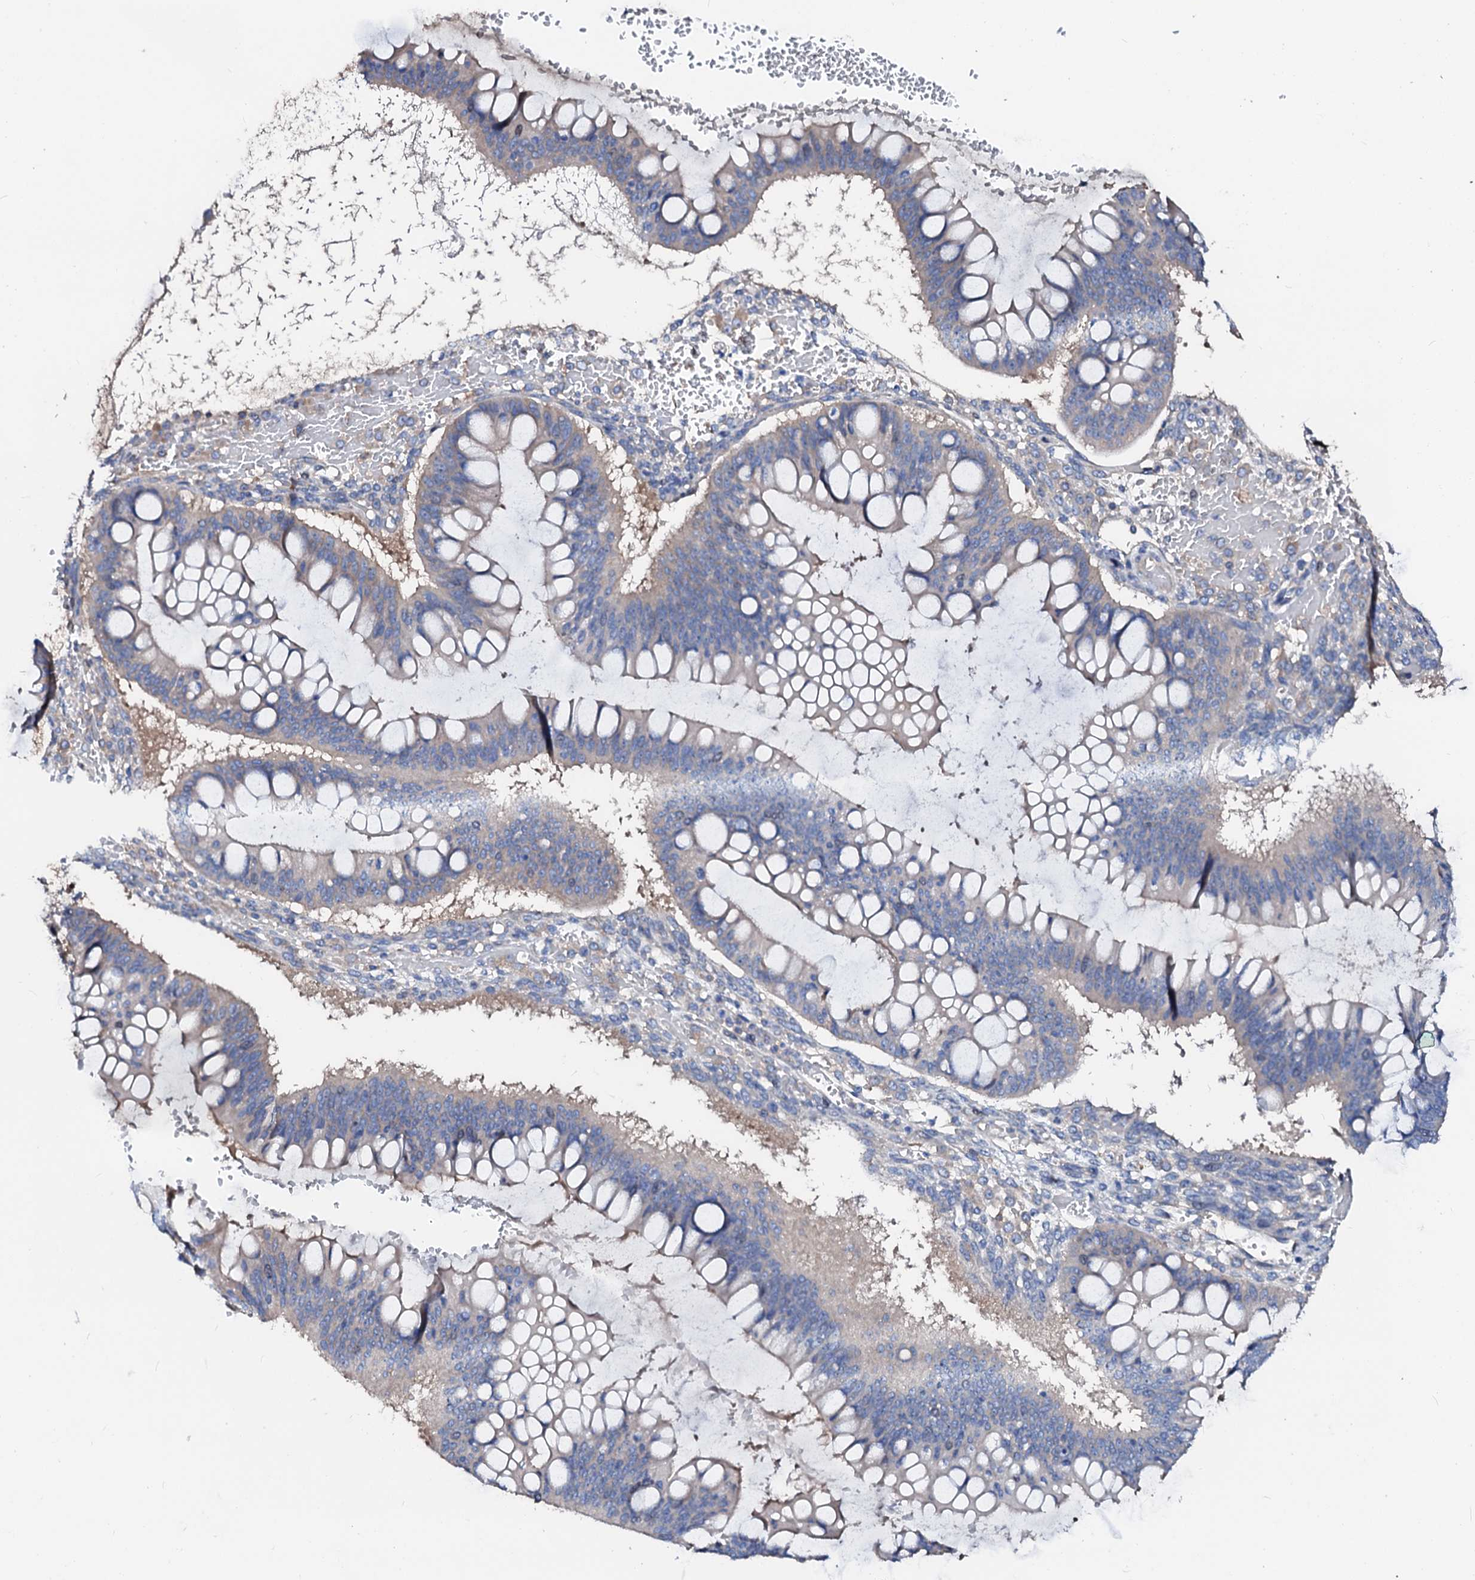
{"staining": {"intensity": "weak", "quantity": "<25%", "location": "cytoplasmic/membranous"}, "tissue": "ovarian cancer", "cell_type": "Tumor cells", "image_type": "cancer", "snomed": [{"axis": "morphology", "description": "Cystadenocarcinoma, mucinous, NOS"}, {"axis": "topography", "description": "Ovary"}], "caption": "Immunohistochemical staining of mucinous cystadenocarcinoma (ovarian) shows no significant staining in tumor cells.", "gene": "CSKMT", "patient": {"sex": "female", "age": 73}}